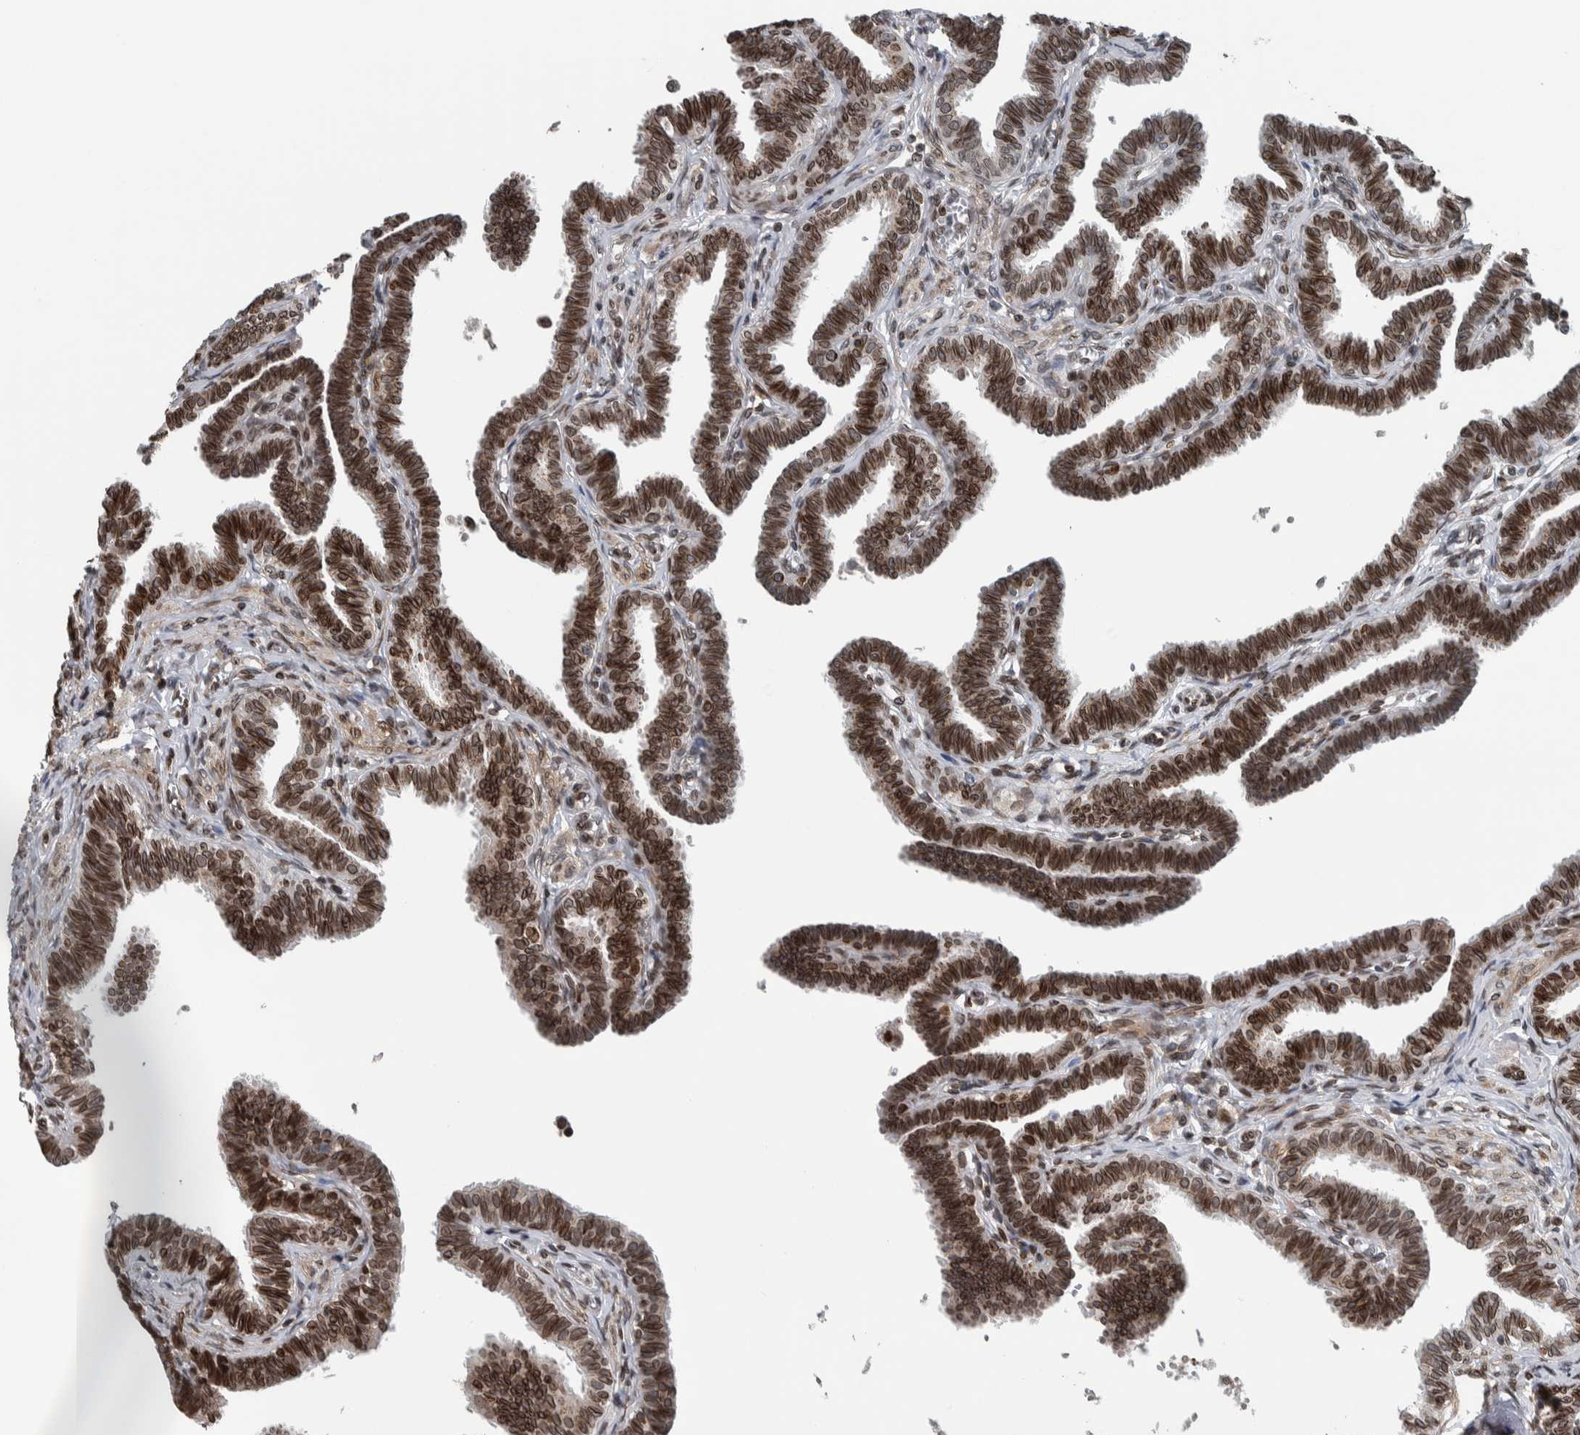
{"staining": {"intensity": "moderate", "quantity": ">75%", "location": "cytoplasmic/membranous,nuclear"}, "tissue": "fallopian tube", "cell_type": "Glandular cells", "image_type": "normal", "snomed": [{"axis": "morphology", "description": "Normal tissue, NOS"}, {"axis": "topography", "description": "Fallopian tube"}, {"axis": "topography", "description": "Ovary"}], "caption": "The immunohistochemical stain labels moderate cytoplasmic/membranous,nuclear staining in glandular cells of benign fallopian tube. (IHC, brightfield microscopy, high magnification).", "gene": "FAM135B", "patient": {"sex": "female", "age": 23}}